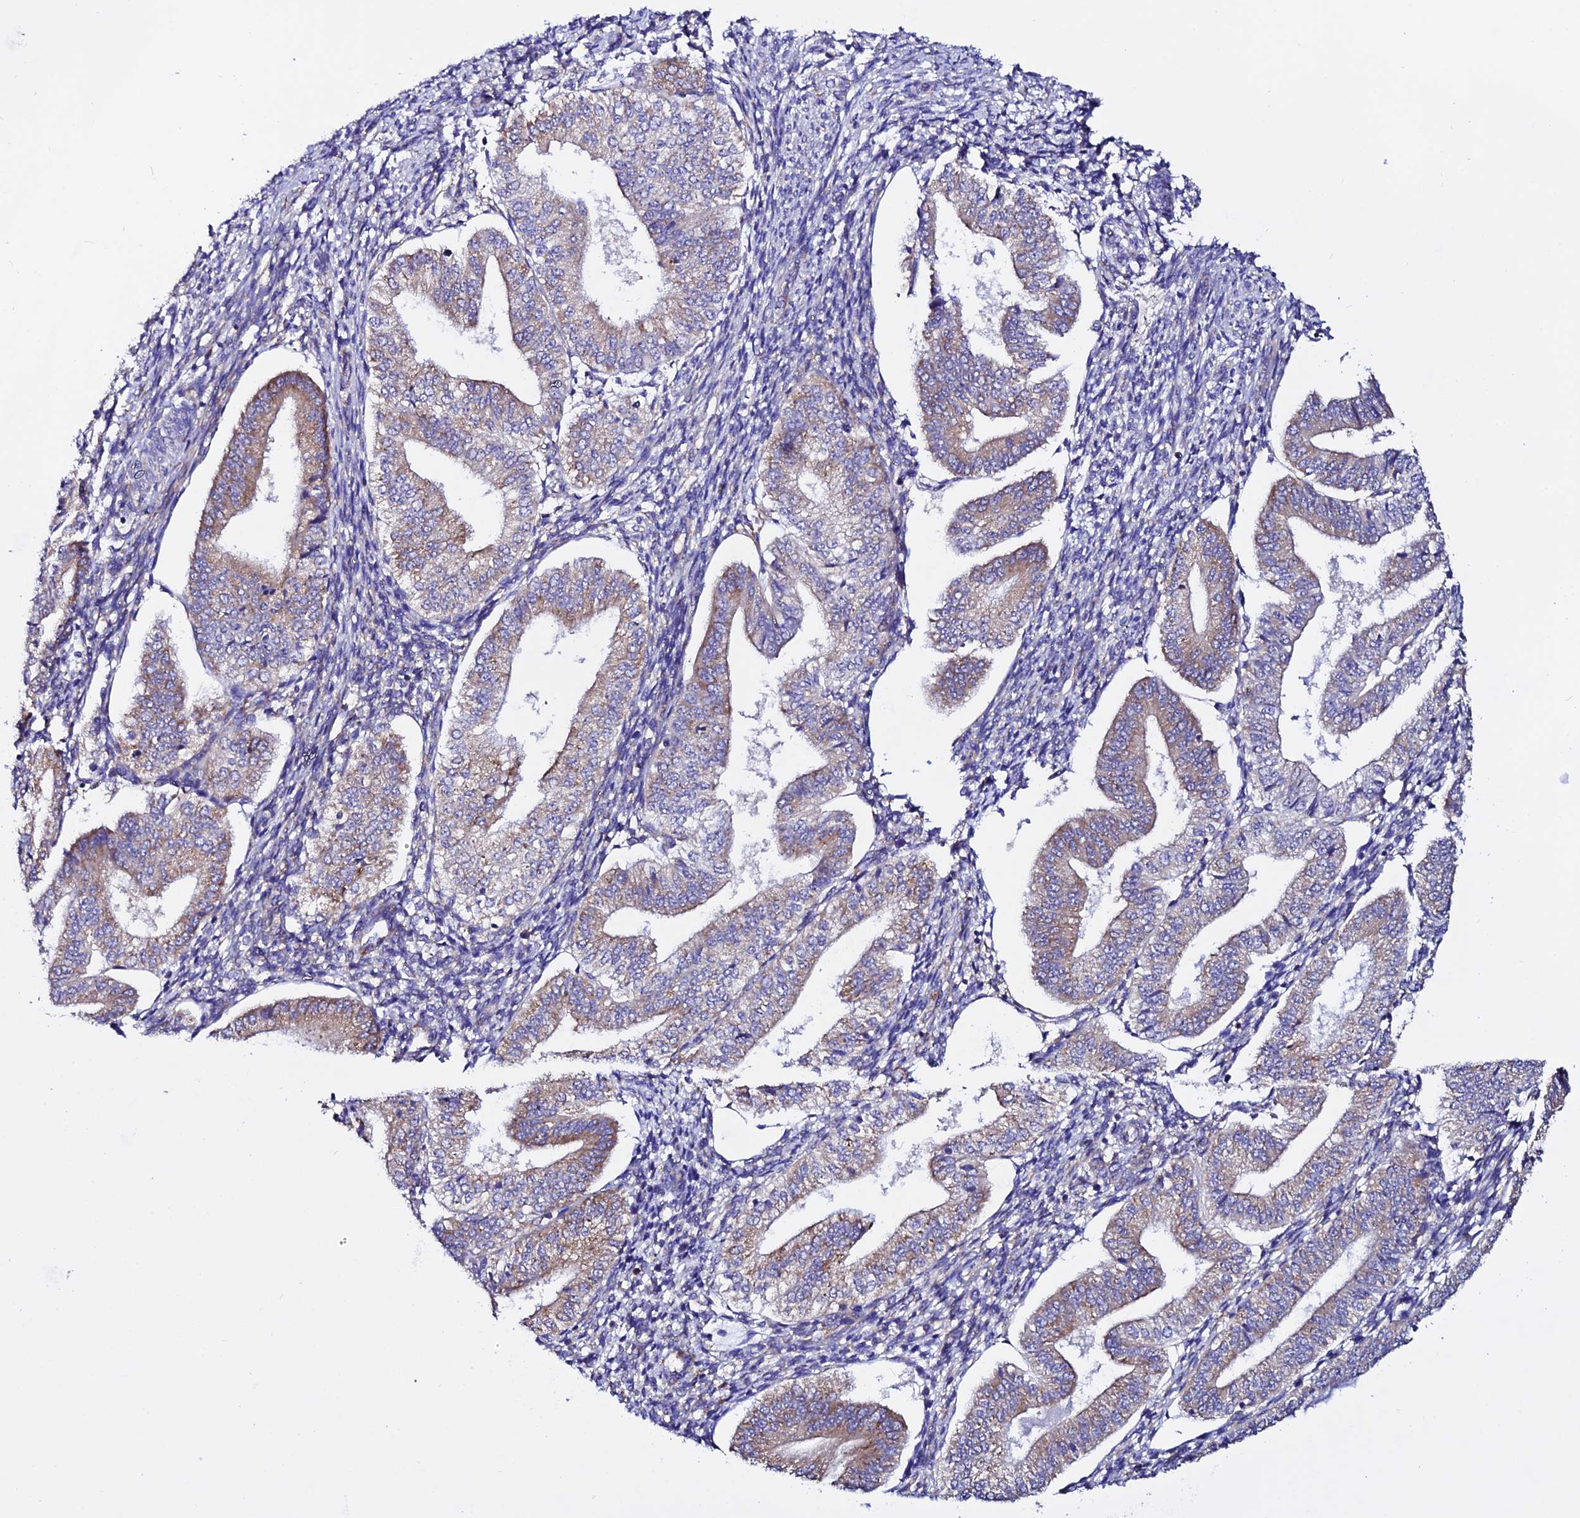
{"staining": {"intensity": "moderate", "quantity": "<25%", "location": "cytoplasmic/membranous"}, "tissue": "endometrium", "cell_type": "Cells in endometrial stroma", "image_type": "normal", "snomed": [{"axis": "morphology", "description": "Normal tissue, NOS"}, {"axis": "topography", "description": "Endometrium"}], "caption": "Immunohistochemical staining of normal human endometrium exhibits low levels of moderate cytoplasmic/membranous expression in about <25% of cells in endometrial stroma. Using DAB (brown) and hematoxylin (blue) stains, captured at high magnification using brightfield microscopy.", "gene": "EEF1G", "patient": {"sex": "female", "age": 34}}